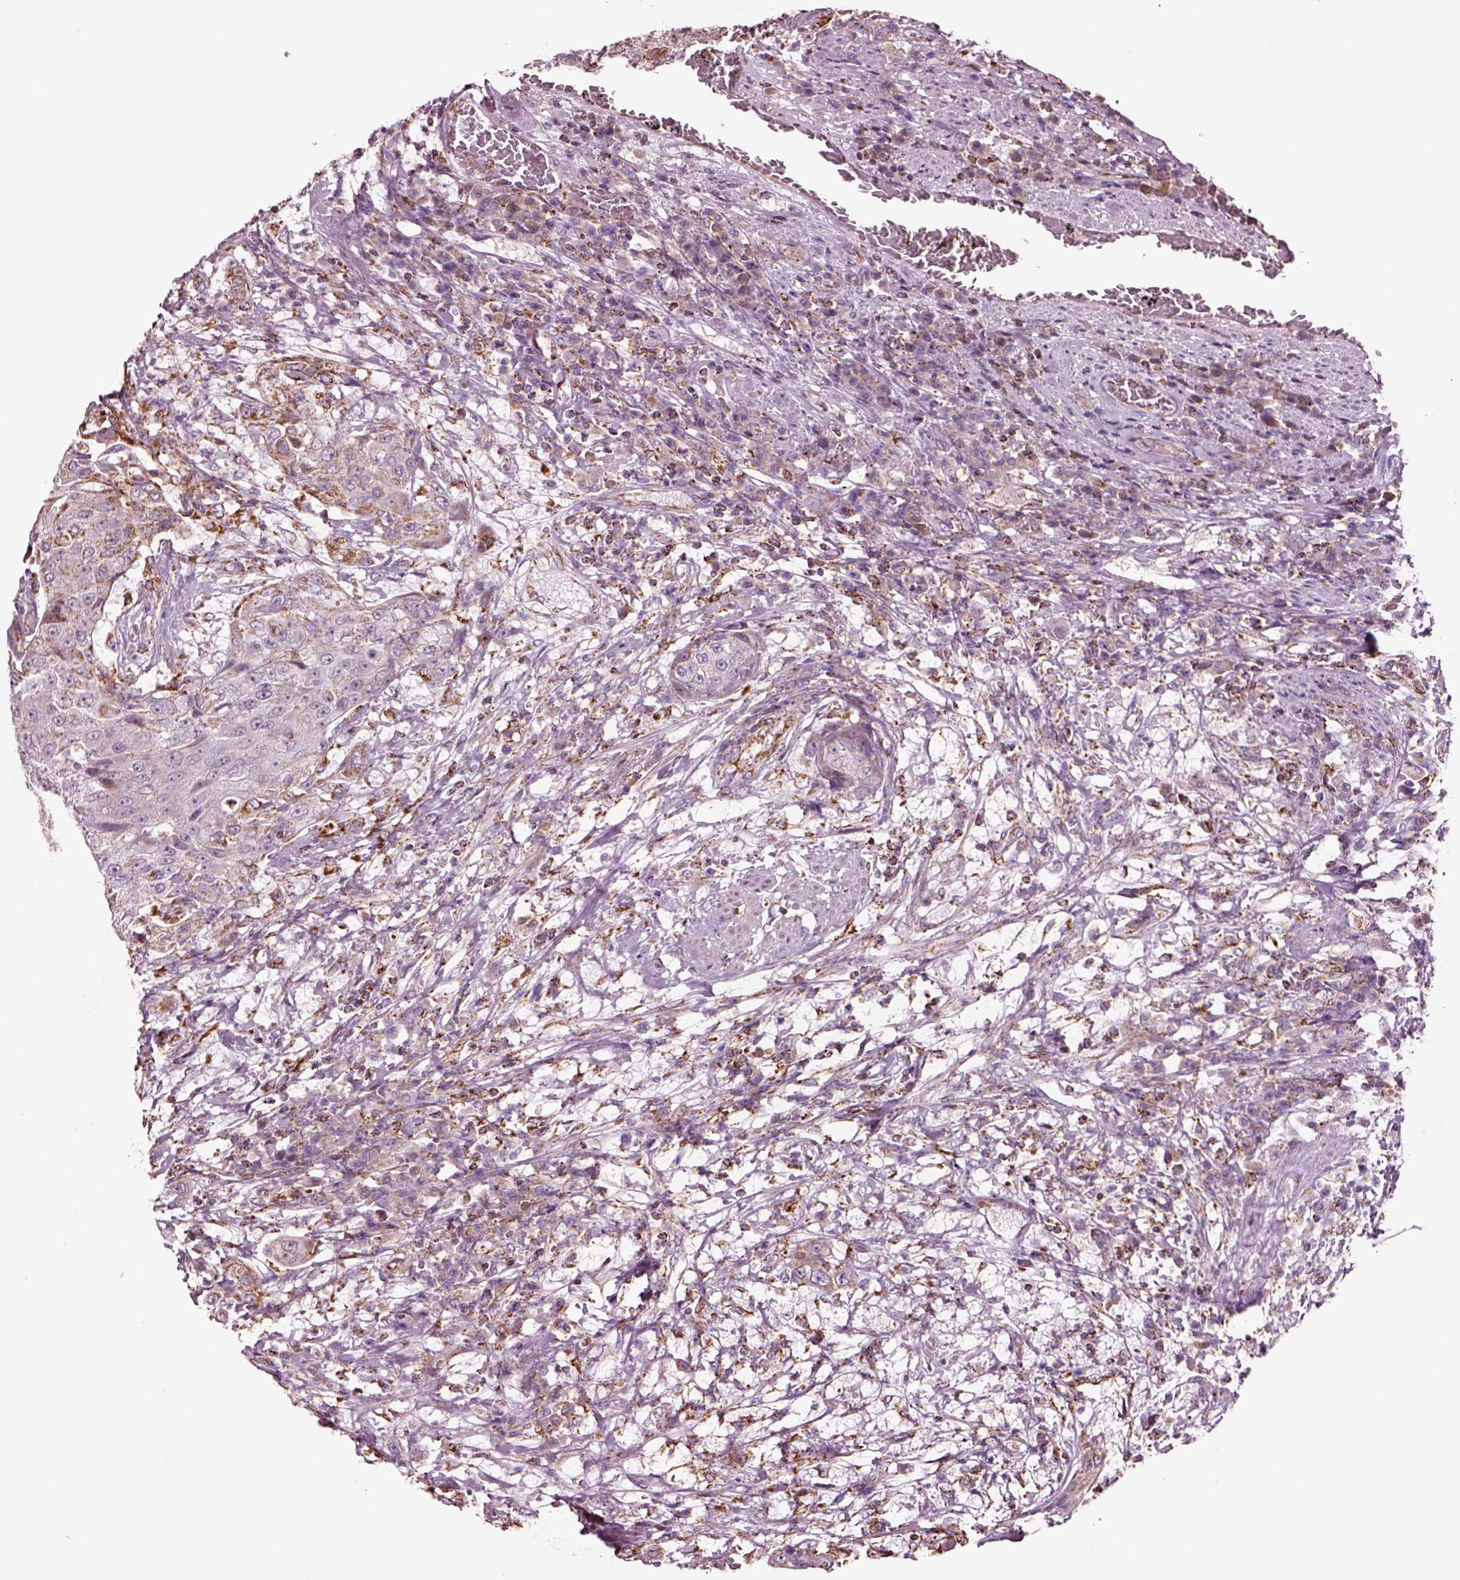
{"staining": {"intensity": "moderate", "quantity": "<25%", "location": "cytoplasmic/membranous"}, "tissue": "urothelial cancer", "cell_type": "Tumor cells", "image_type": "cancer", "snomed": [{"axis": "morphology", "description": "Urothelial carcinoma, High grade"}, {"axis": "topography", "description": "Urinary bladder"}], "caption": "Immunohistochemistry of urothelial cancer exhibits low levels of moderate cytoplasmic/membranous staining in approximately <25% of tumor cells.", "gene": "SLC25A24", "patient": {"sex": "female", "age": 63}}